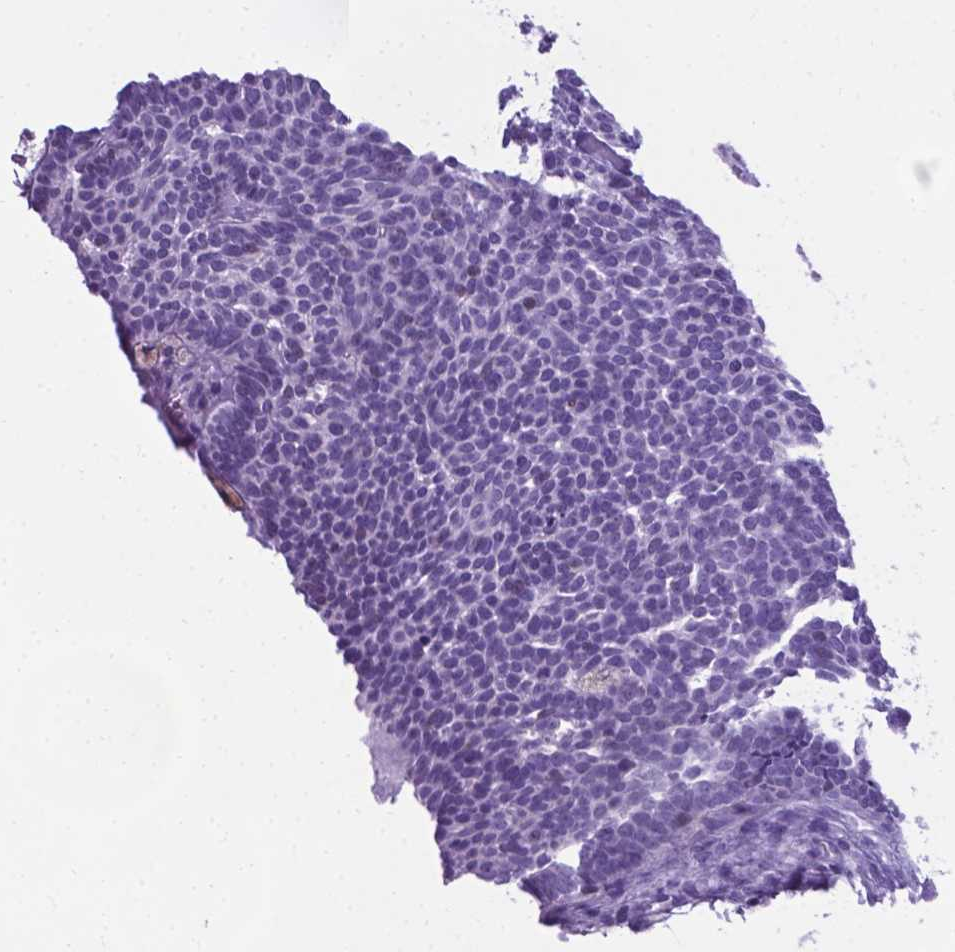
{"staining": {"intensity": "negative", "quantity": "none", "location": "none"}, "tissue": "skin cancer", "cell_type": "Tumor cells", "image_type": "cancer", "snomed": [{"axis": "morphology", "description": "Basal cell carcinoma"}, {"axis": "topography", "description": "Skin"}], "caption": "High power microscopy photomicrograph of an IHC histopathology image of skin cancer (basal cell carcinoma), revealing no significant positivity in tumor cells.", "gene": "POU3F3", "patient": {"sex": "female", "age": 85}}